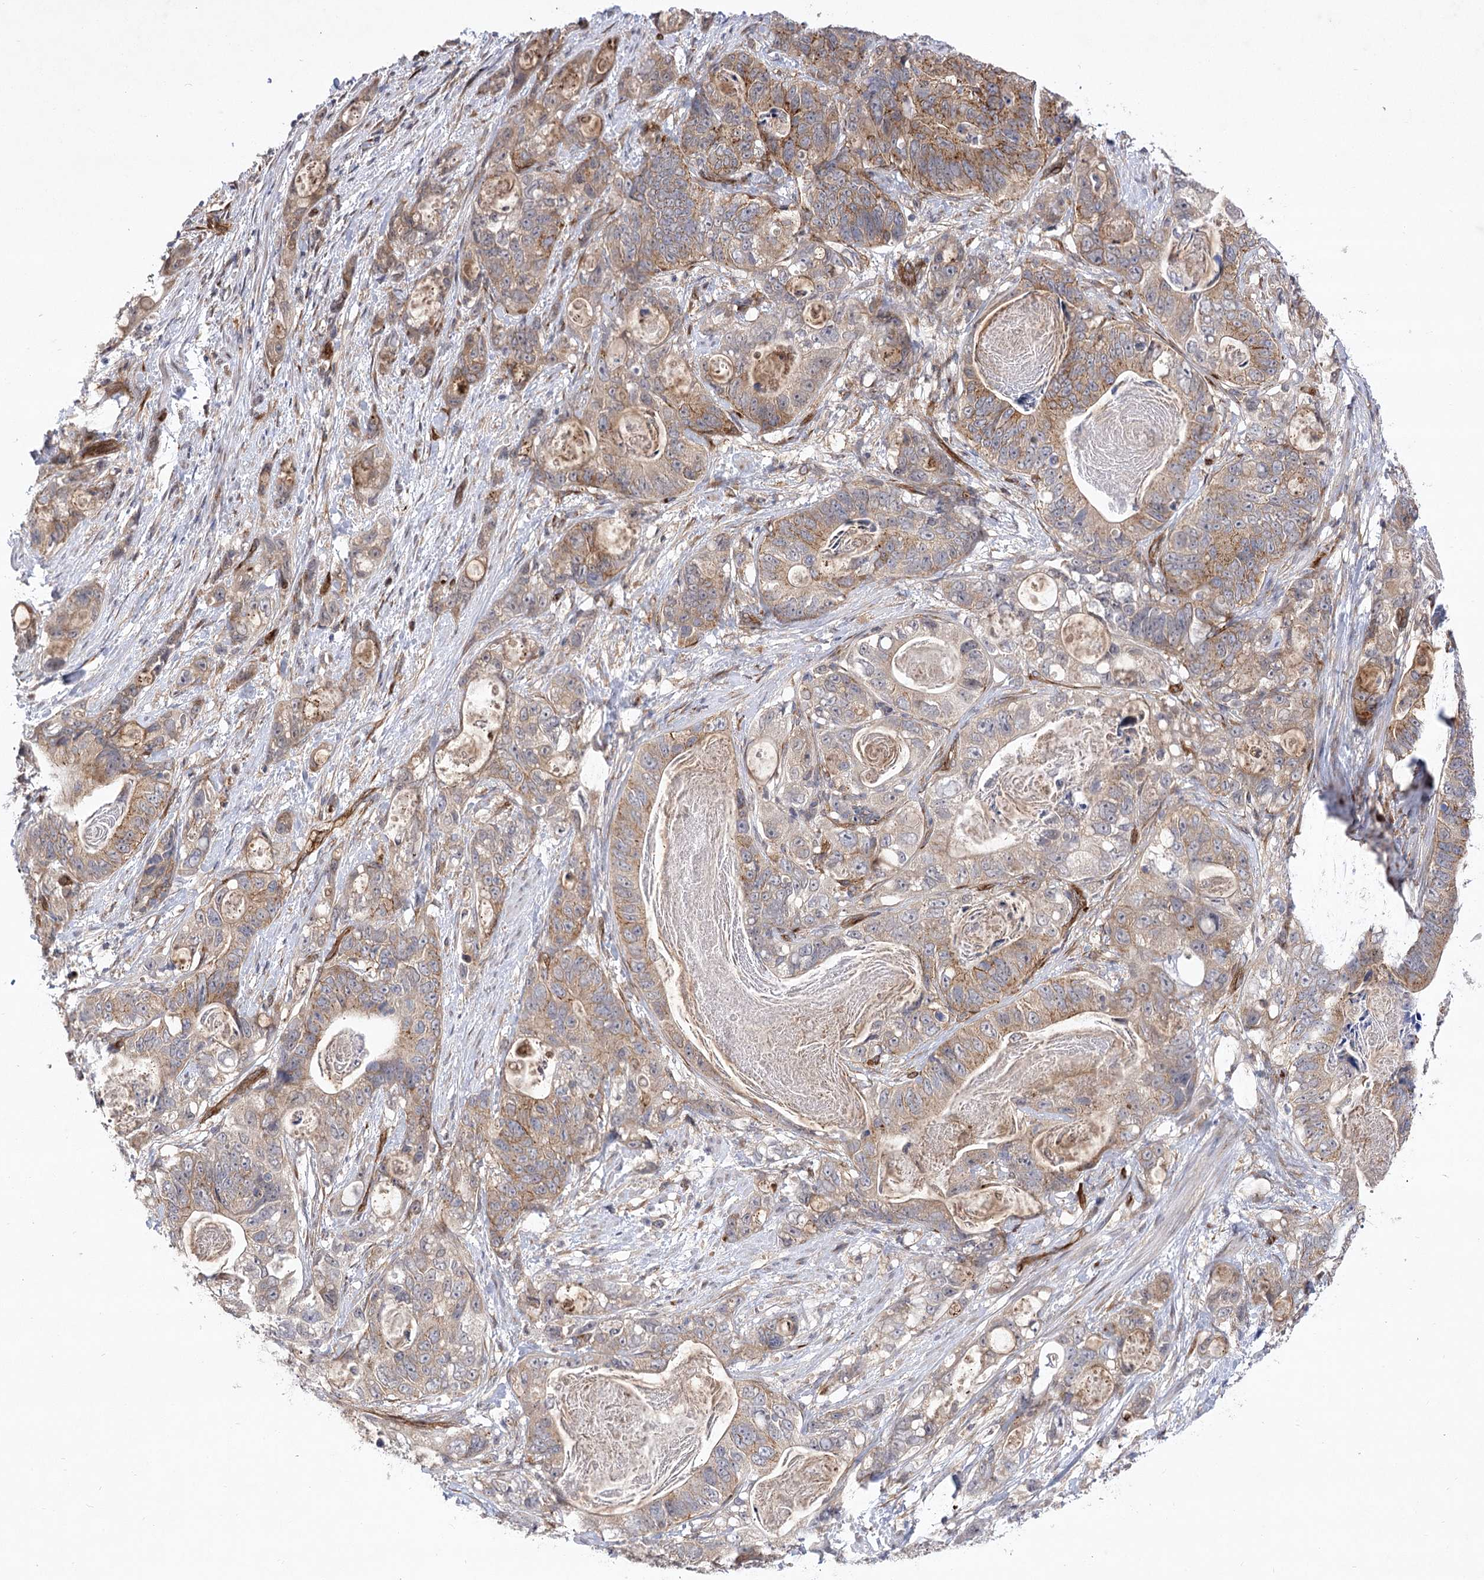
{"staining": {"intensity": "moderate", "quantity": "25%-75%", "location": "cytoplasmic/membranous"}, "tissue": "stomach cancer", "cell_type": "Tumor cells", "image_type": "cancer", "snomed": [{"axis": "morphology", "description": "Normal tissue, NOS"}, {"axis": "morphology", "description": "Adenocarcinoma, NOS"}, {"axis": "topography", "description": "Stomach"}], "caption": "DAB (3,3'-diaminobenzidine) immunohistochemical staining of human stomach cancer shows moderate cytoplasmic/membranous protein expression in approximately 25%-75% of tumor cells.", "gene": "ARHGAP31", "patient": {"sex": "female", "age": 89}}